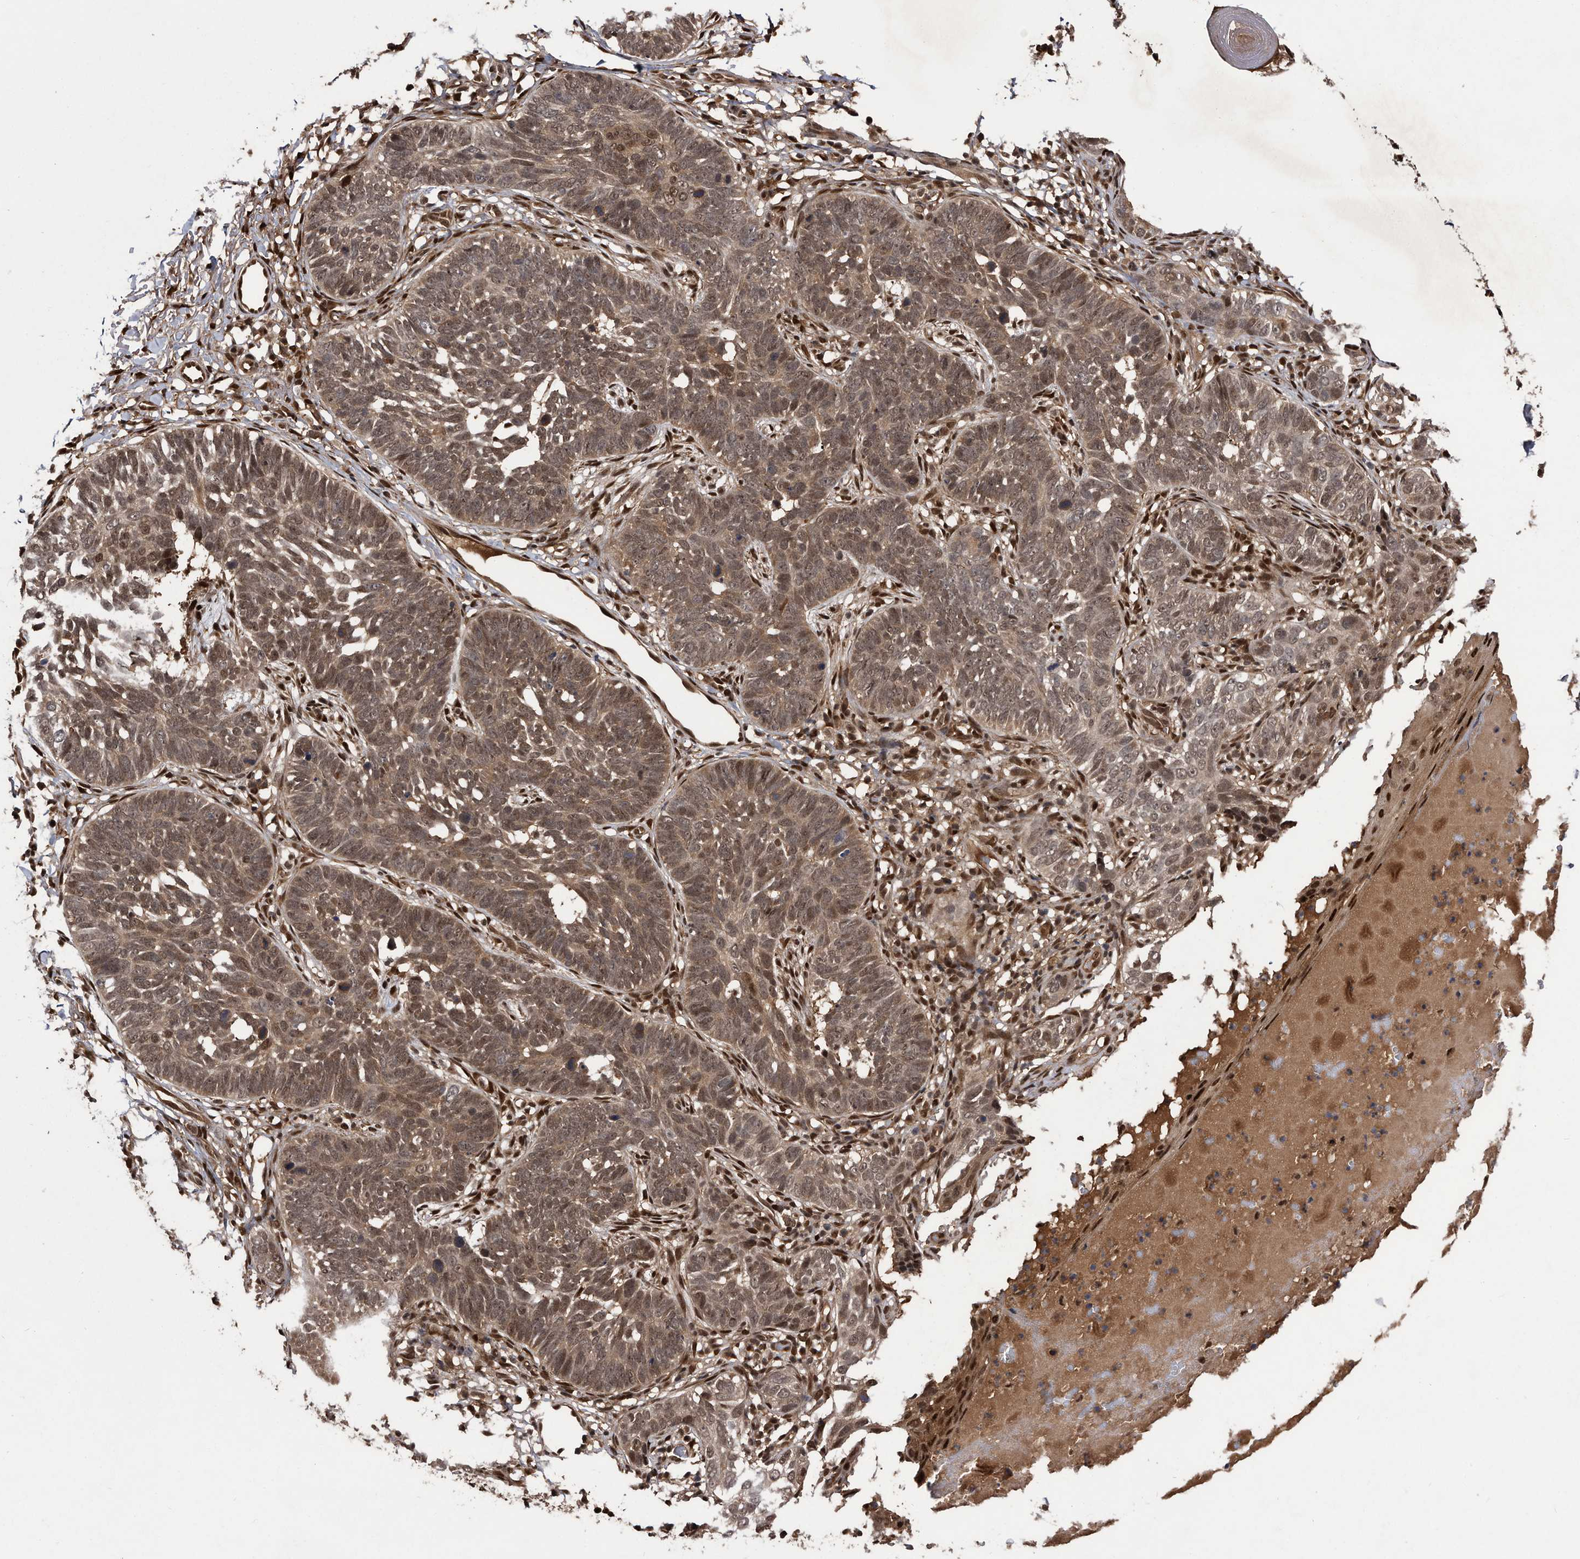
{"staining": {"intensity": "moderate", "quantity": ">75%", "location": "cytoplasmic/membranous,nuclear"}, "tissue": "skin cancer", "cell_type": "Tumor cells", "image_type": "cancer", "snomed": [{"axis": "morphology", "description": "Normal tissue, NOS"}, {"axis": "morphology", "description": "Basal cell carcinoma"}, {"axis": "topography", "description": "Skin"}], "caption": "There is medium levels of moderate cytoplasmic/membranous and nuclear positivity in tumor cells of skin cancer (basal cell carcinoma), as demonstrated by immunohistochemical staining (brown color).", "gene": "RAD23B", "patient": {"sex": "male", "age": 77}}